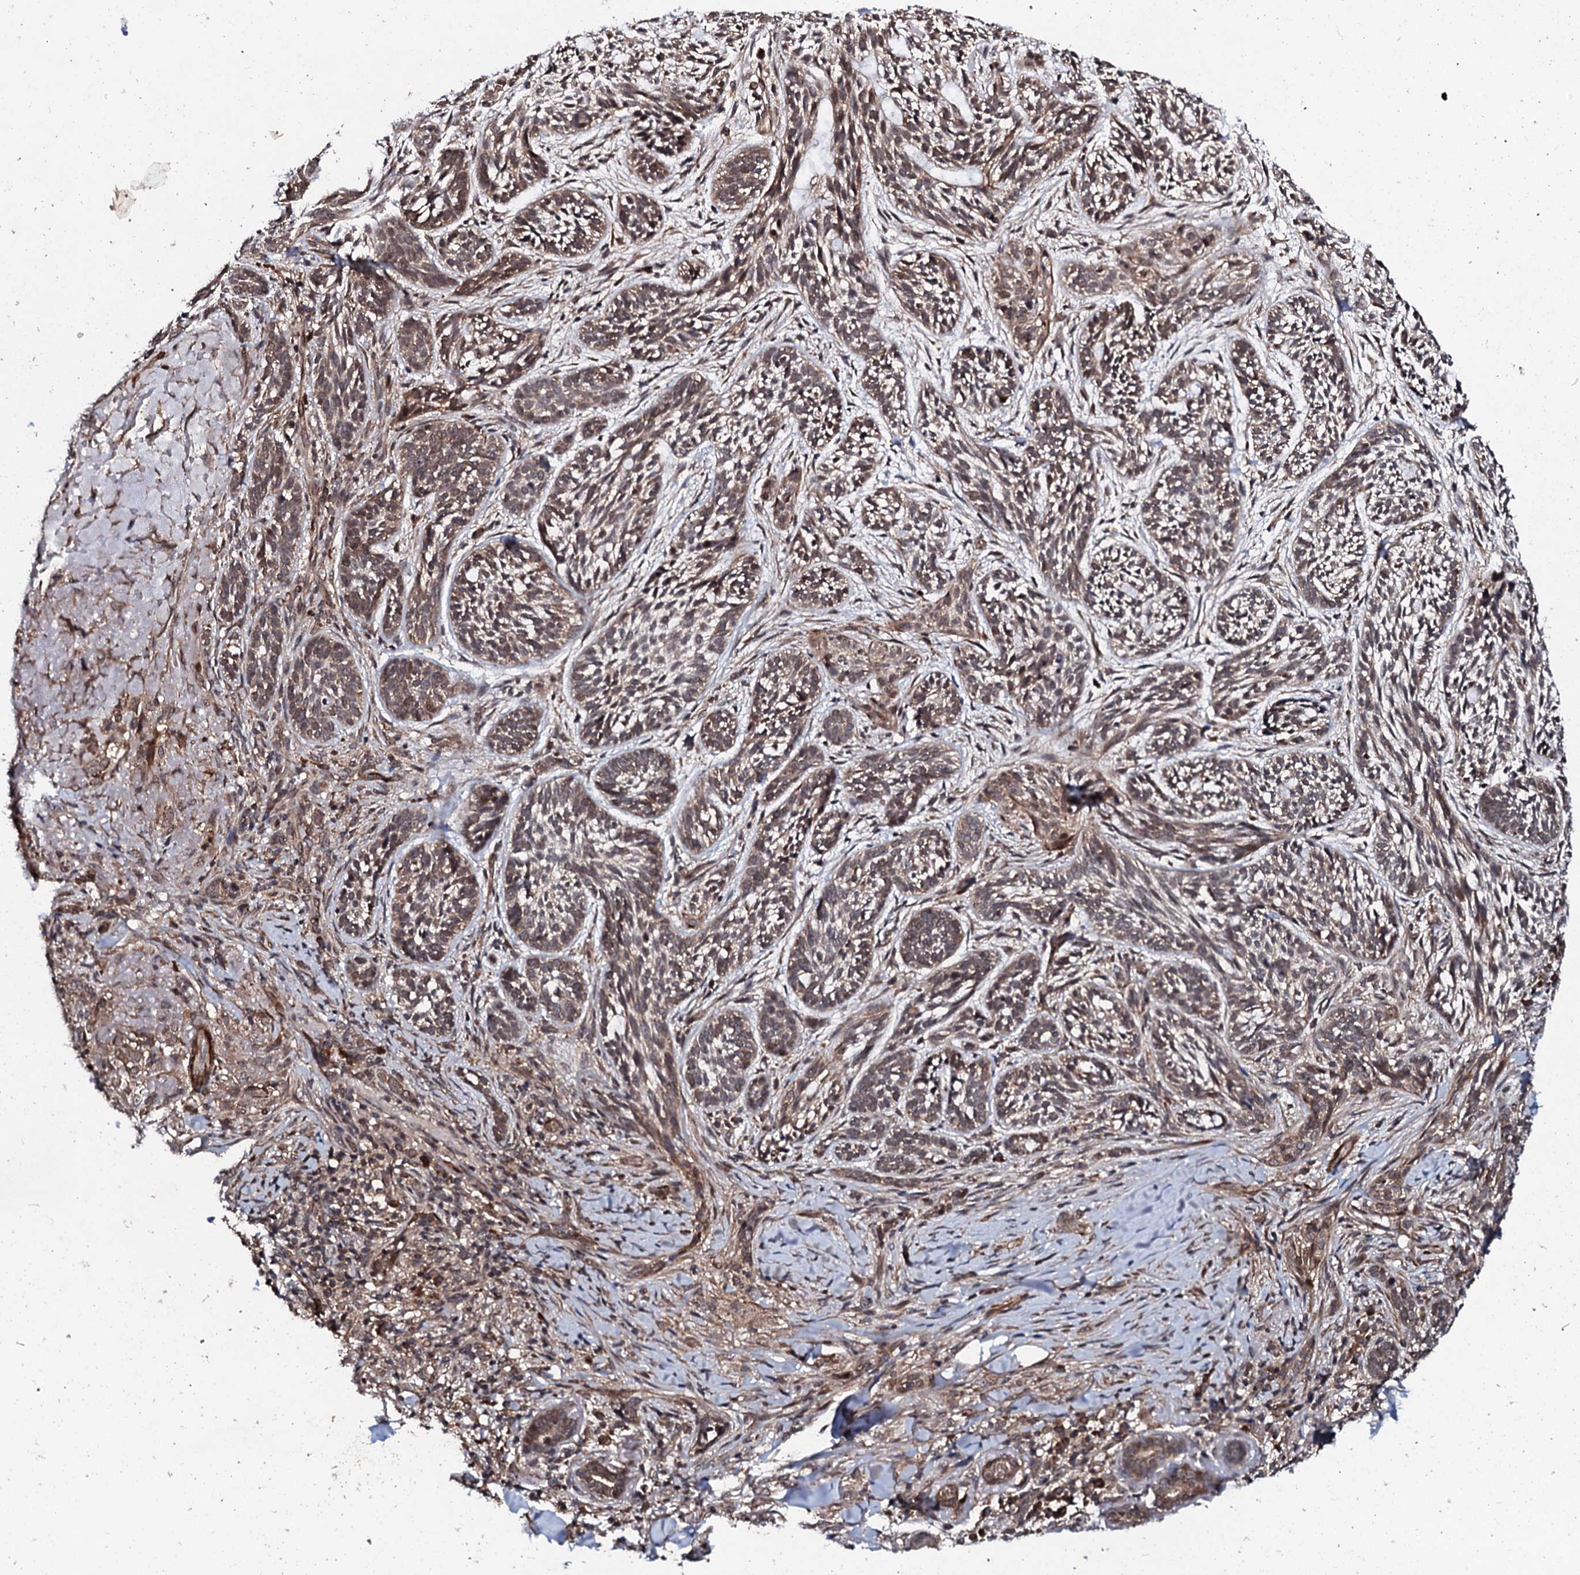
{"staining": {"intensity": "weak", "quantity": "25%-75%", "location": "cytoplasmic/membranous,nuclear"}, "tissue": "skin cancer", "cell_type": "Tumor cells", "image_type": "cancer", "snomed": [{"axis": "morphology", "description": "Basal cell carcinoma"}, {"axis": "topography", "description": "Skin"}], "caption": "Human skin cancer stained for a protein (brown) exhibits weak cytoplasmic/membranous and nuclear positive staining in approximately 25%-75% of tumor cells.", "gene": "FAM111A", "patient": {"sex": "male", "age": 71}}